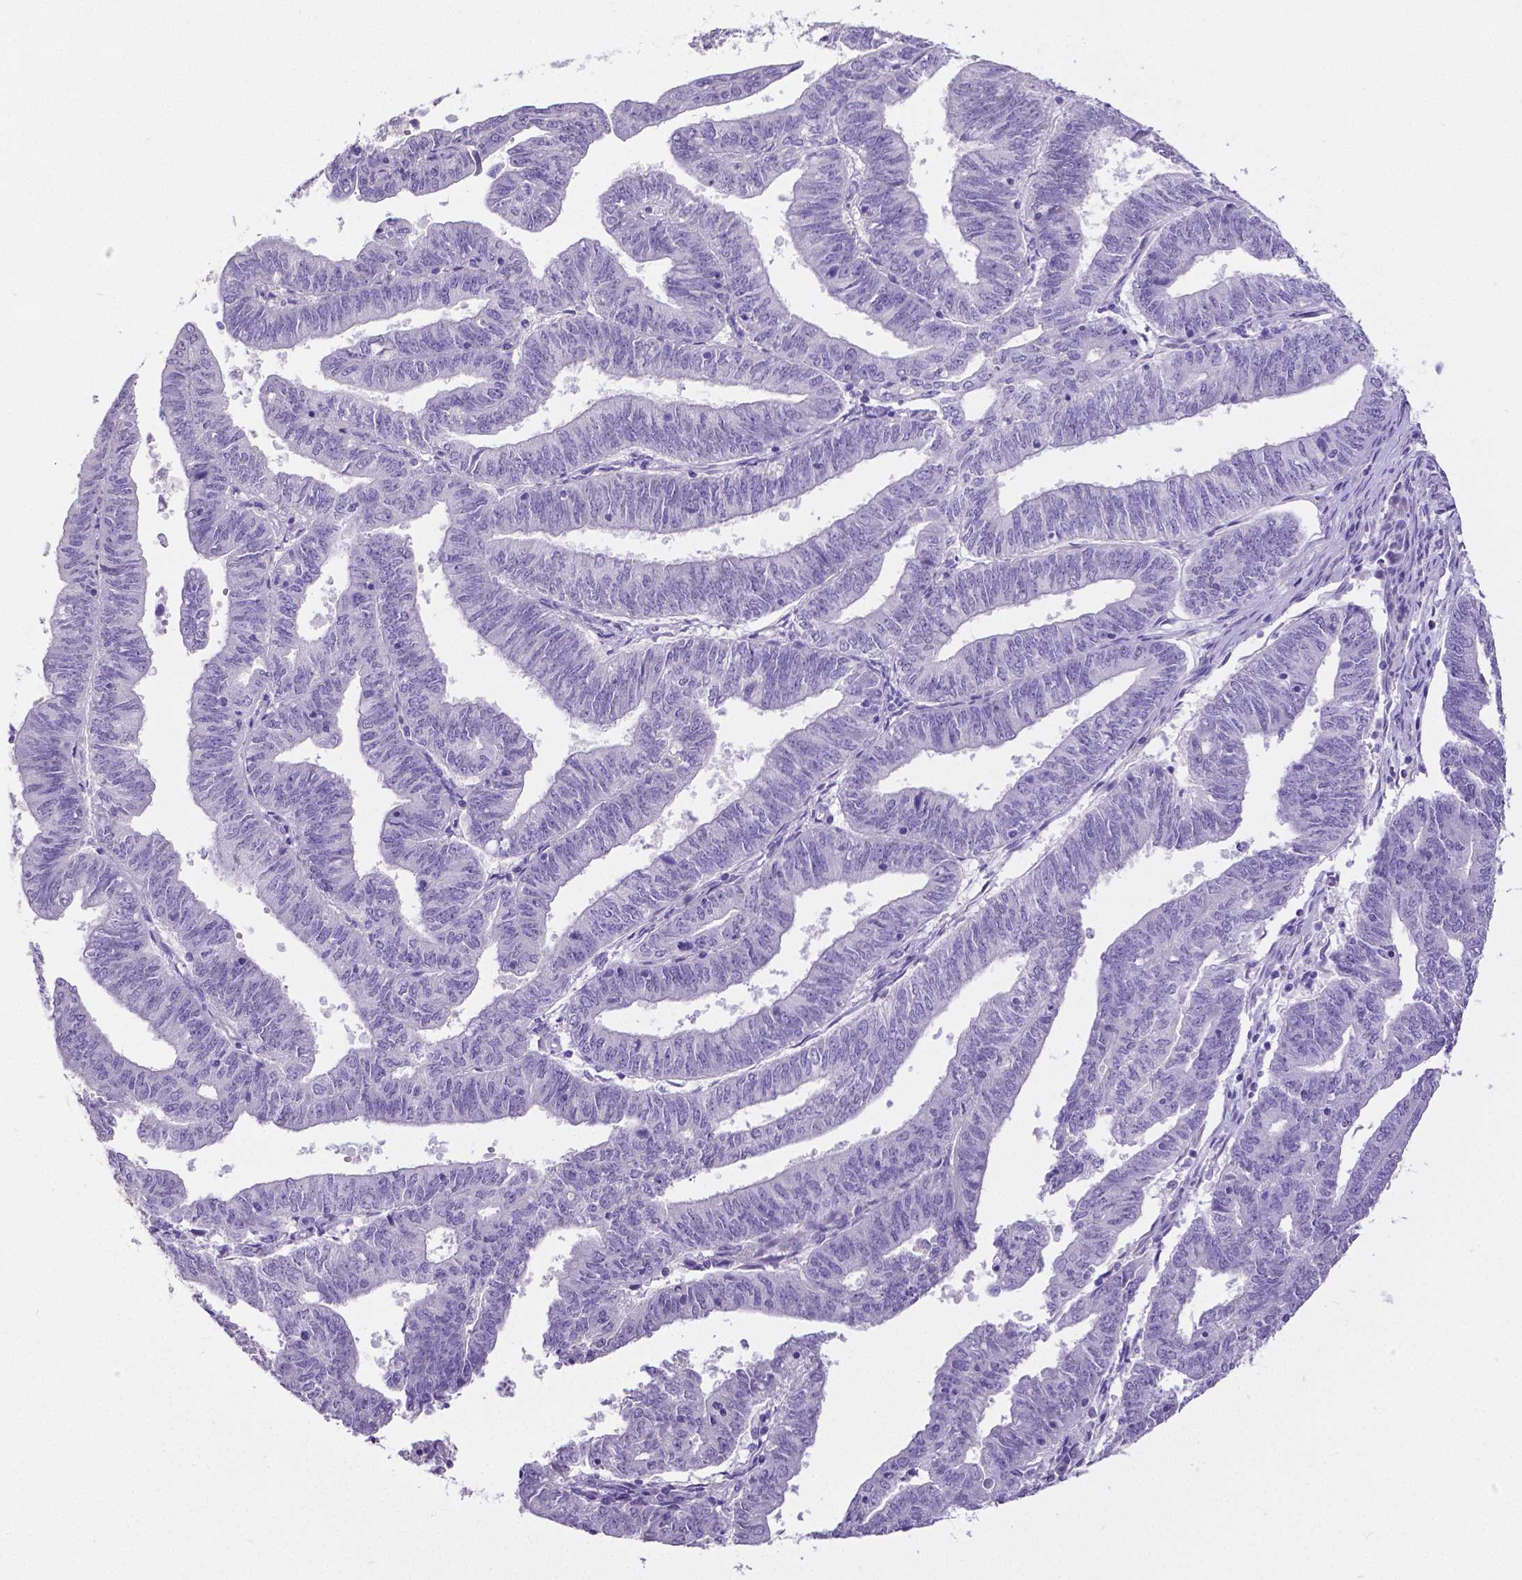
{"staining": {"intensity": "negative", "quantity": "none", "location": "none"}, "tissue": "endometrial cancer", "cell_type": "Tumor cells", "image_type": "cancer", "snomed": [{"axis": "morphology", "description": "Adenocarcinoma, NOS"}, {"axis": "topography", "description": "Endometrium"}], "caption": "Protein analysis of endometrial cancer exhibits no significant staining in tumor cells.", "gene": "SATB2", "patient": {"sex": "female", "age": 82}}